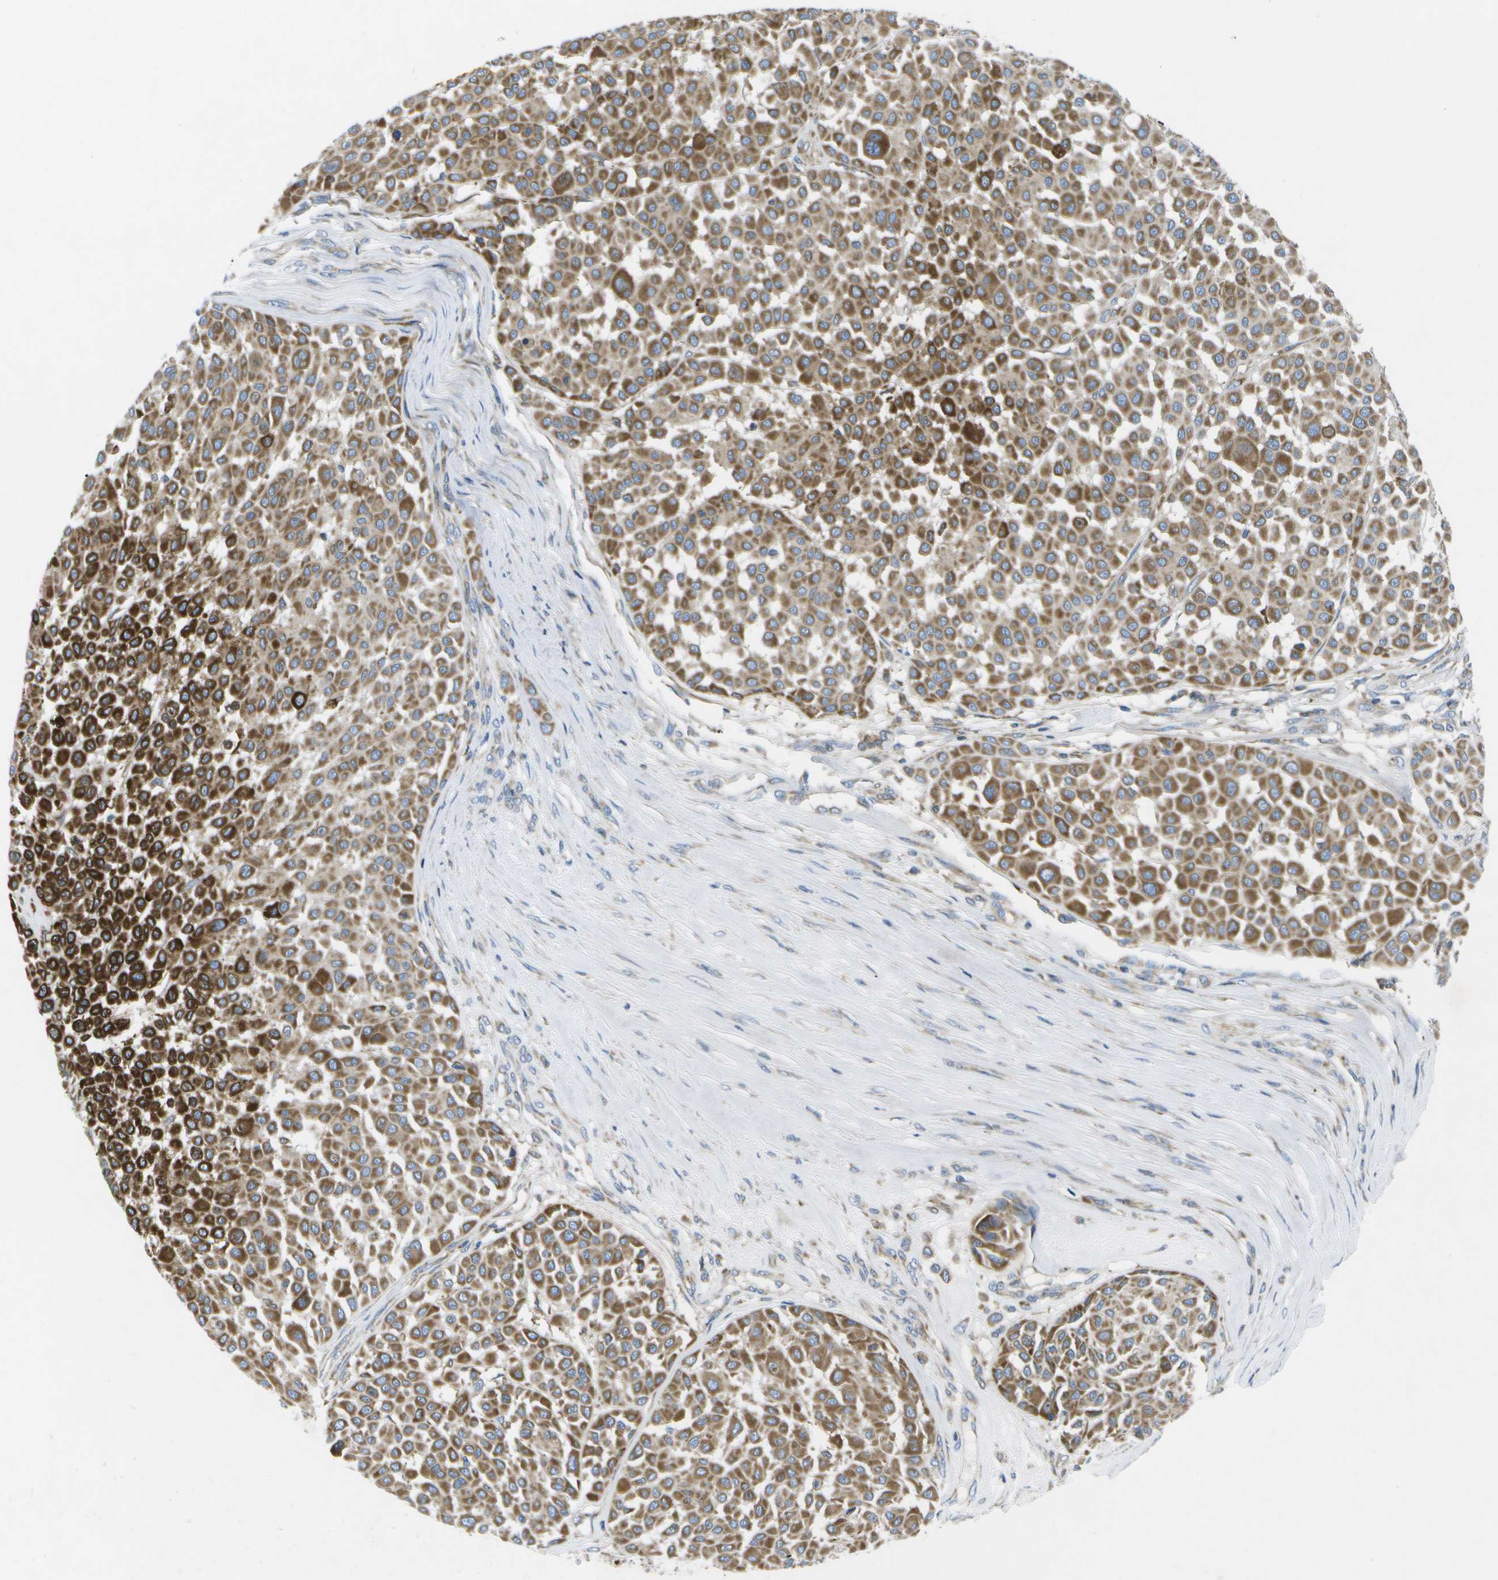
{"staining": {"intensity": "moderate", "quantity": ">75%", "location": "cytoplasmic/membranous"}, "tissue": "melanoma", "cell_type": "Tumor cells", "image_type": "cancer", "snomed": [{"axis": "morphology", "description": "Malignant melanoma, Metastatic site"}, {"axis": "topography", "description": "Soft tissue"}], "caption": "Malignant melanoma (metastatic site) tissue exhibits moderate cytoplasmic/membranous expression in about >75% of tumor cells", "gene": "GDF5", "patient": {"sex": "male", "age": 41}}